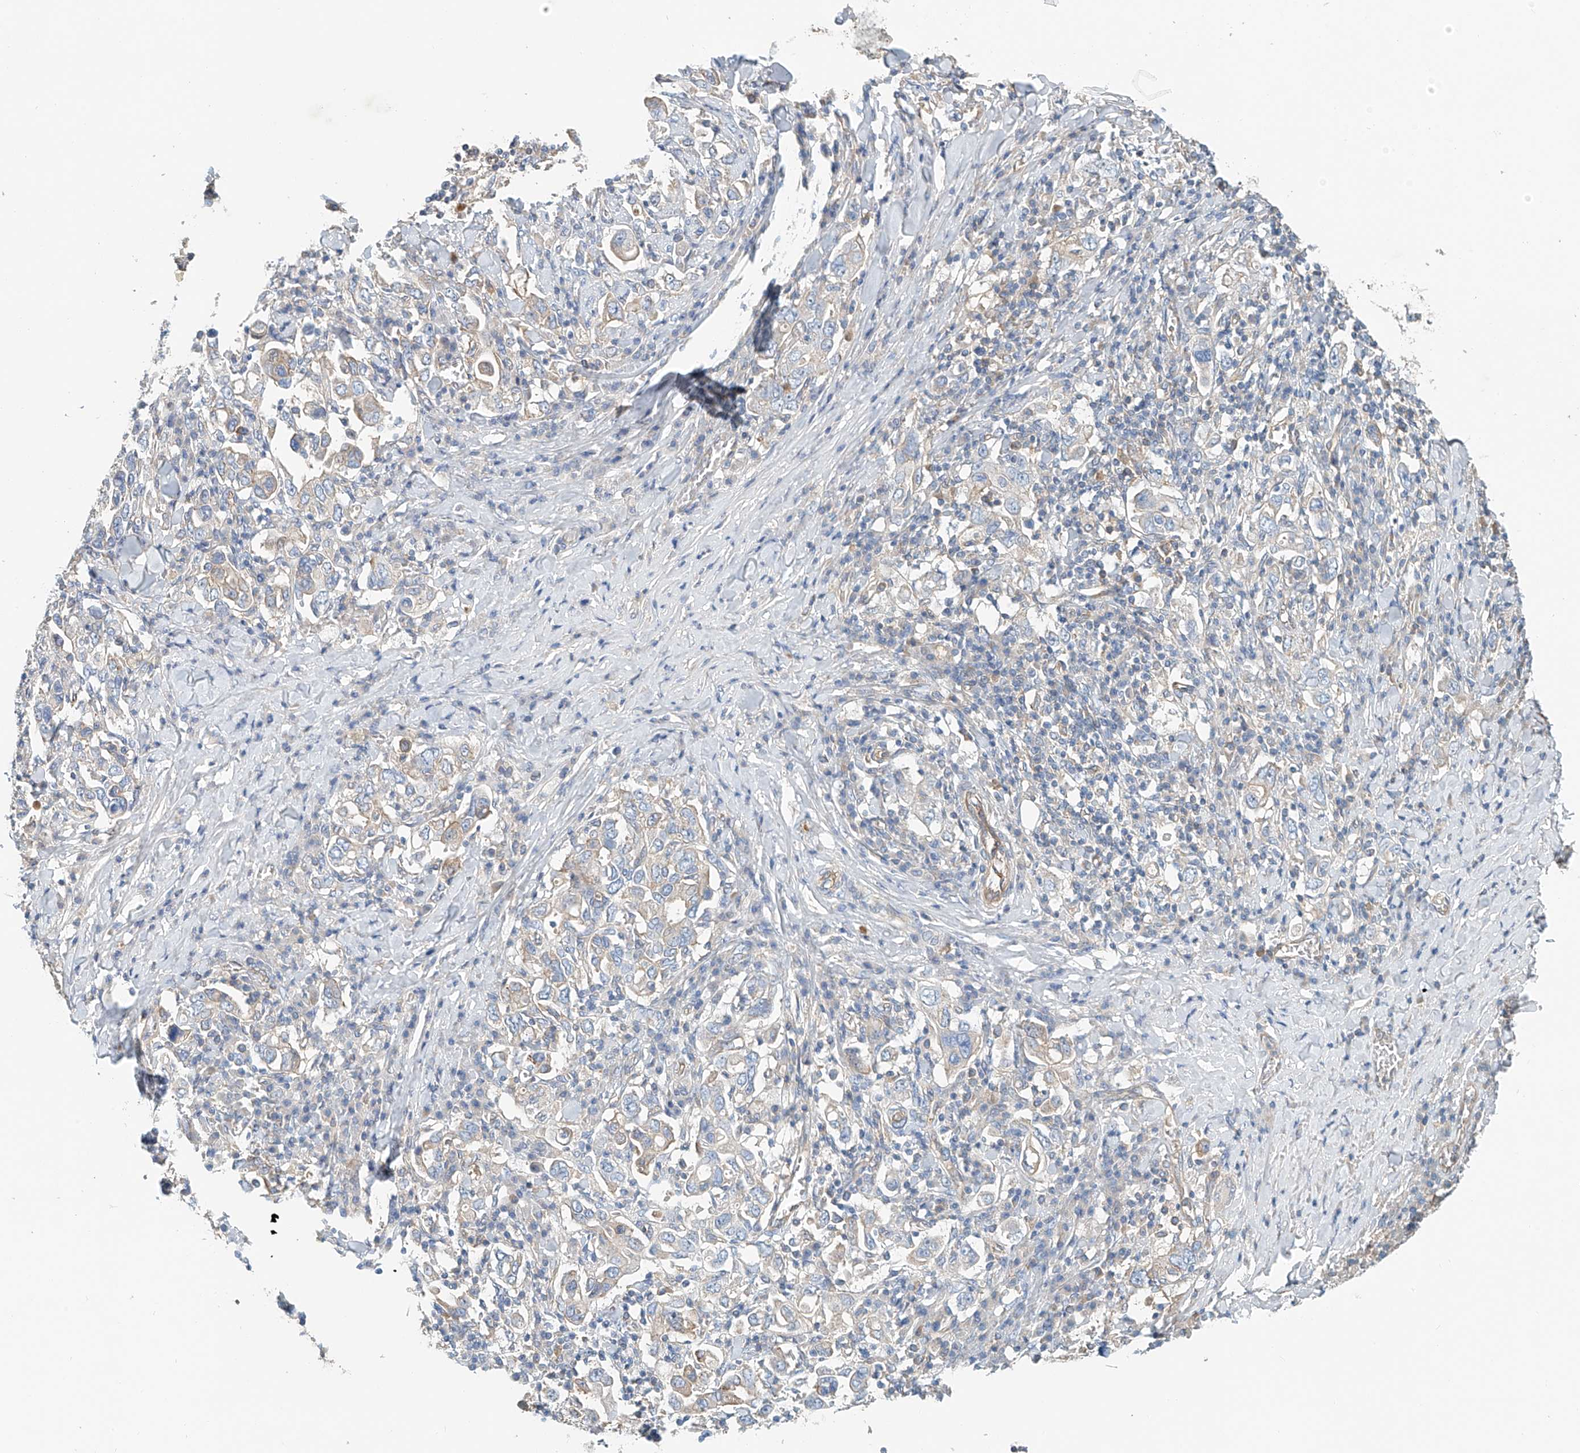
{"staining": {"intensity": "weak", "quantity": "<25%", "location": "cytoplasmic/membranous"}, "tissue": "stomach cancer", "cell_type": "Tumor cells", "image_type": "cancer", "snomed": [{"axis": "morphology", "description": "Adenocarcinoma, NOS"}, {"axis": "topography", "description": "Stomach, upper"}], "caption": "Adenocarcinoma (stomach) was stained to show a protein in brown. There is no significant expression in tumor cells. (Brightfield microscopy of DAB (3,3'-diaminobenzidine) IHC at high magnification).", "gene": "FRYL", "patient": {"sex": "male", "age": 62}}